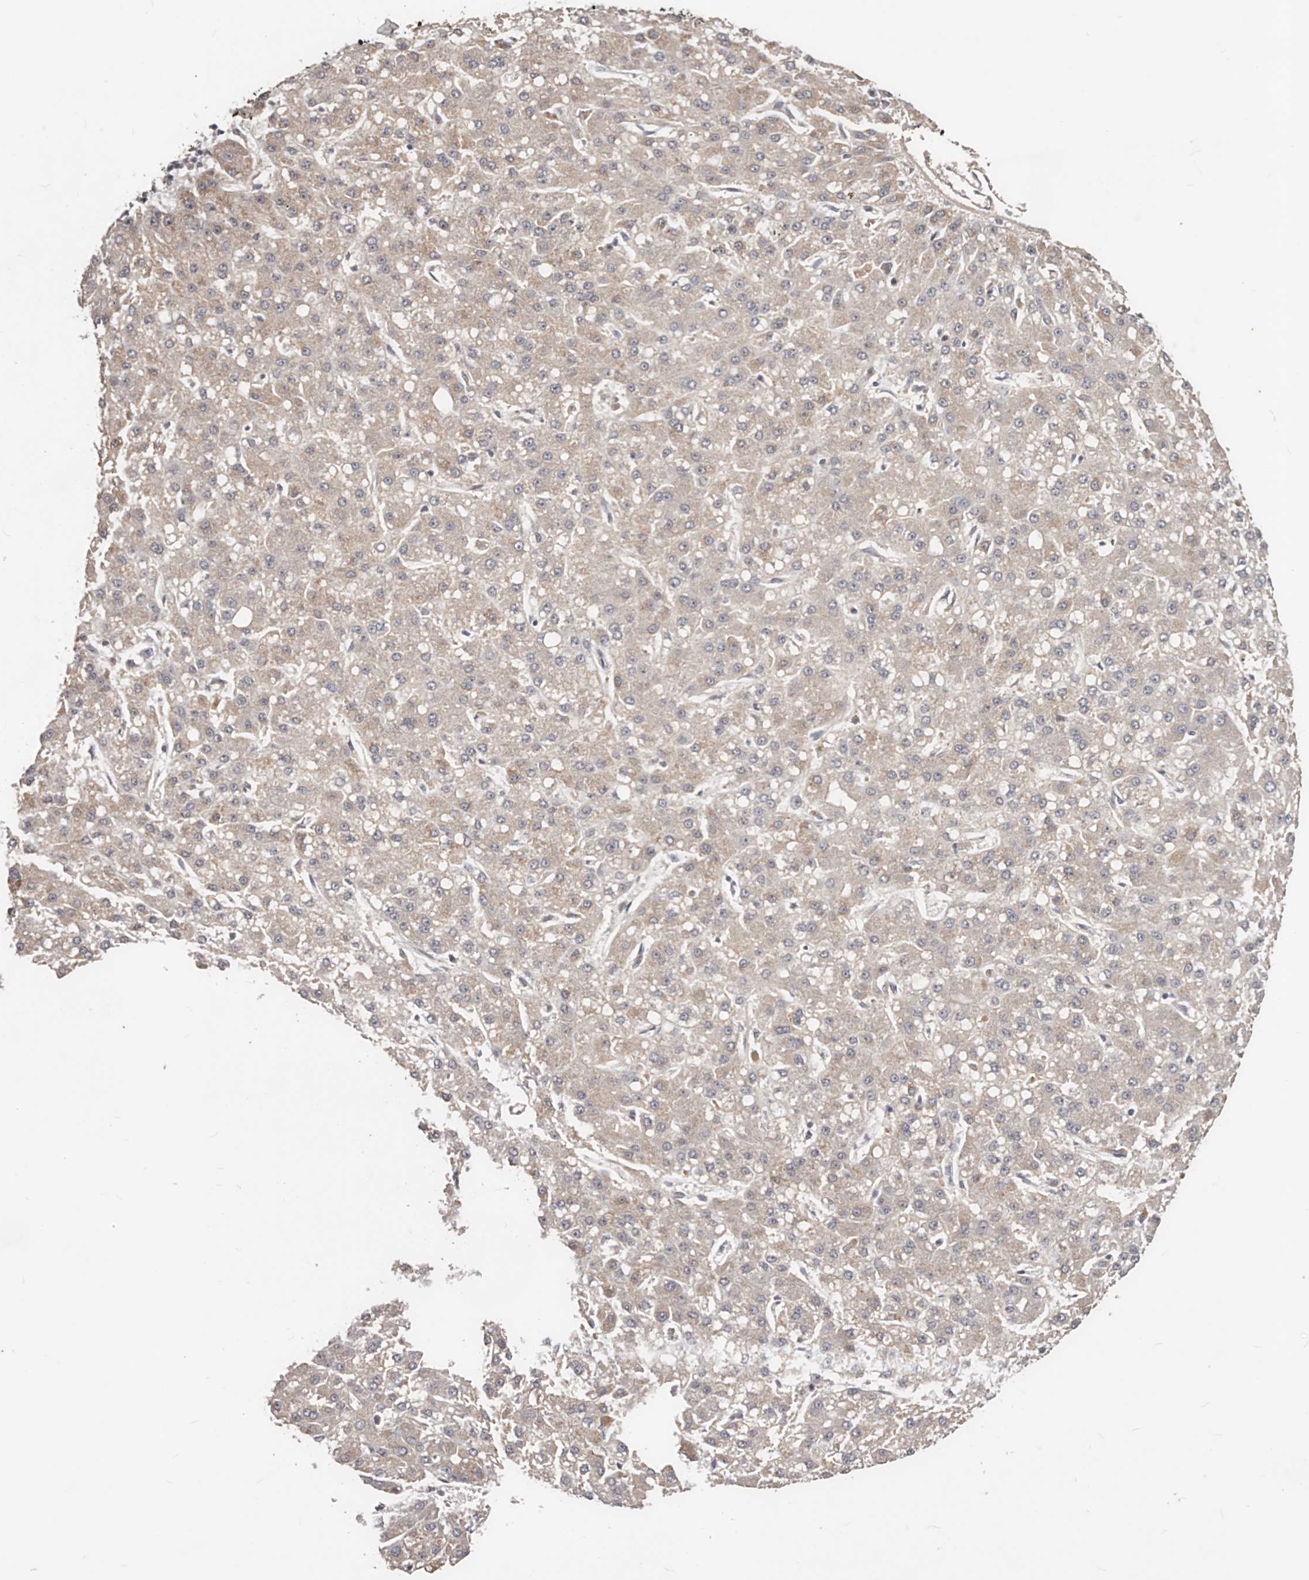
{"staining": {"intensity": "negative", "quantity": "none", "location": "none"}, "tissue": "liver cancer", "cell_type": "Tumor cells", "image_type": "cancer", "snomed": [{"axis": "morphology", "description": "Carcinoma, Hepatocellular, NOS"}, {"axis": "topography", "description": "Liver"}], "caption": "This photomicrograph is of liver cancer (hepatocellular carcinoma) stained with IHC to label a protein in brown with the nuclei are counter-stained blue. There is no staining in tumor cells.", "gene": "DMRT2", "patient": {"sex": "male", "age": 67}}